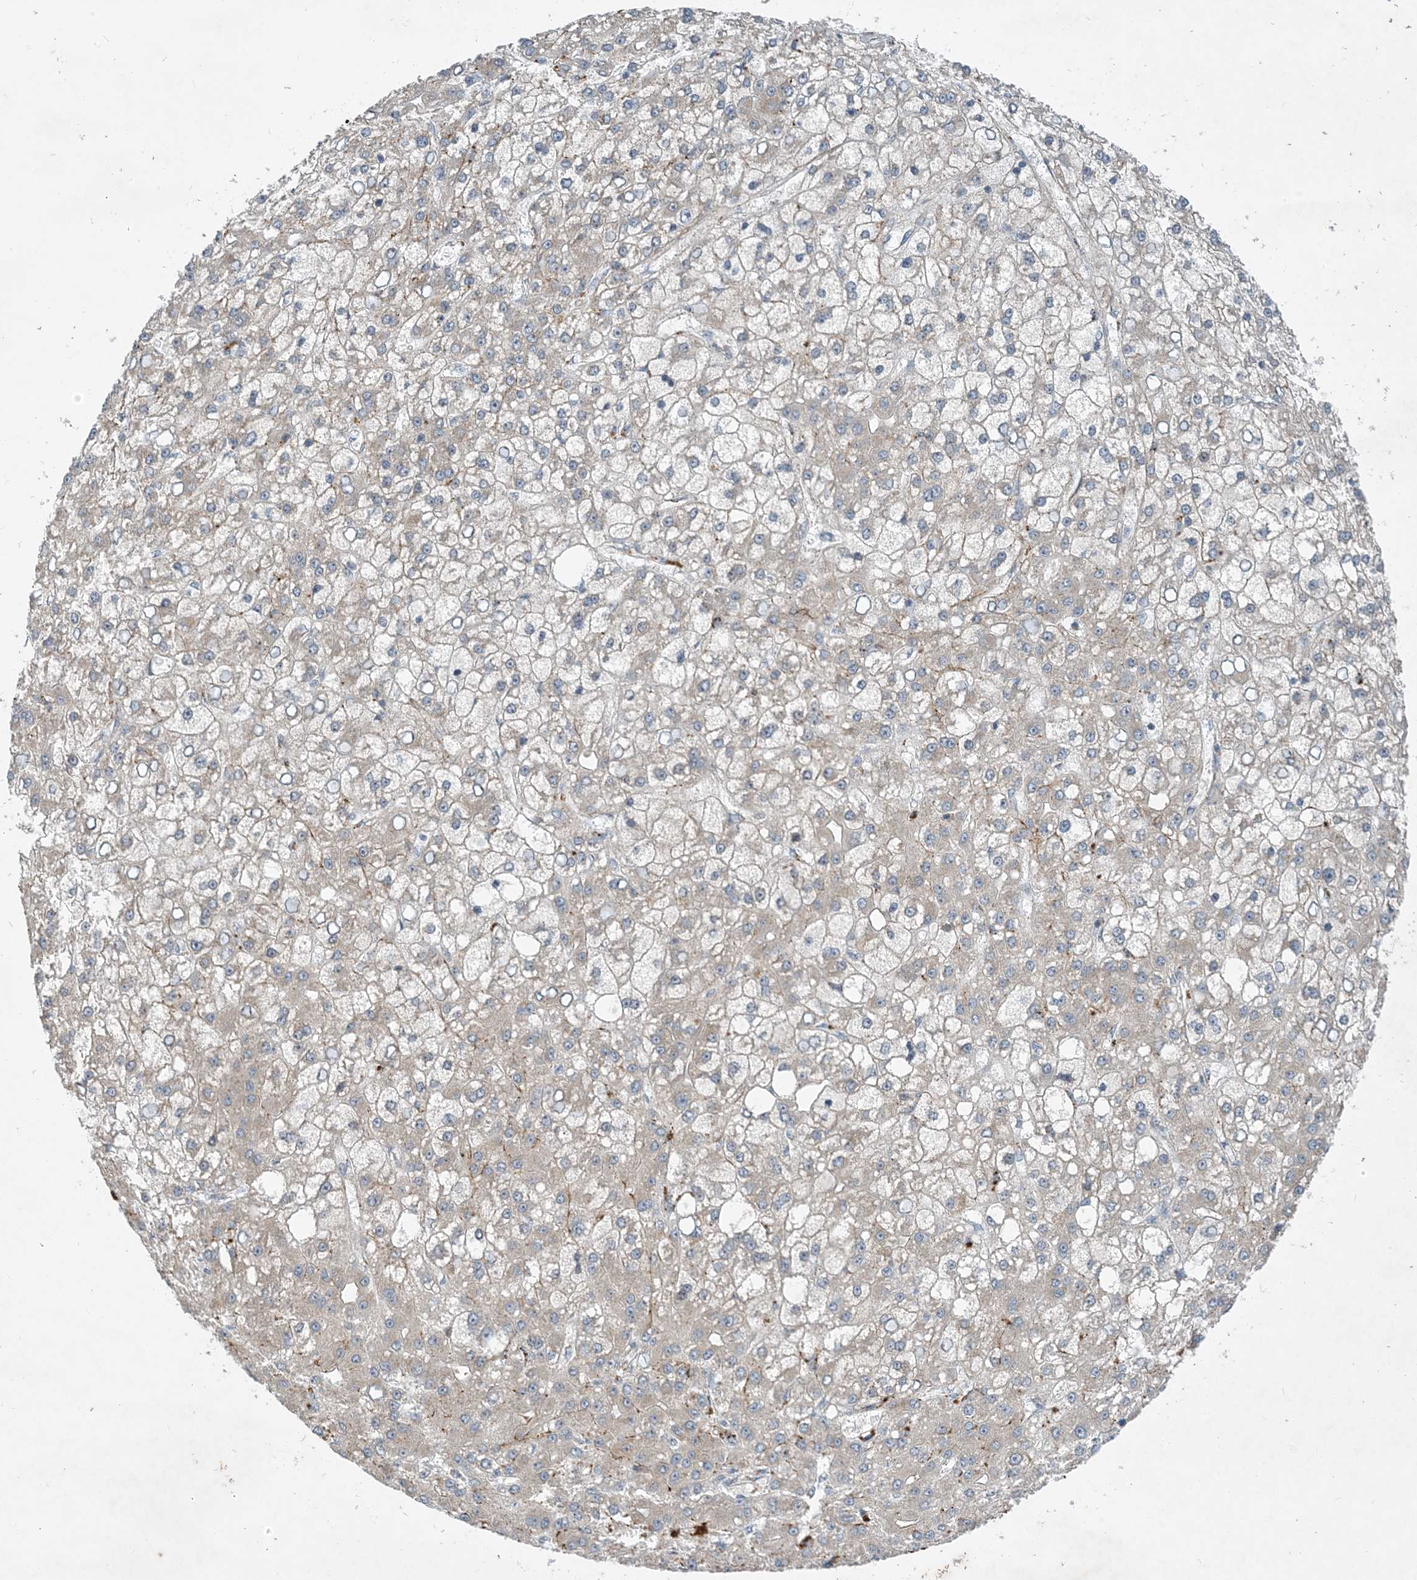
{"staining": {"intensity": "negative", "quantity": "none", "location": "none"}, "tissue": "liver cancer", "cell_type": "Tumor cells", "image_type": "cancer", "snomed": [{"axis": "morphology", "description": "Carcinoma, Hepatocellular, NOS"}, {"axis": "topography", "description": "Liver"}], "caption": "IHC image of liver cancer (hepatocellular carcinoma) stained for a protein (brown), which exhibits no positivity in tumor cells.", "gene": "TINAG", "patient": {"sex": "male", "age": 67}}